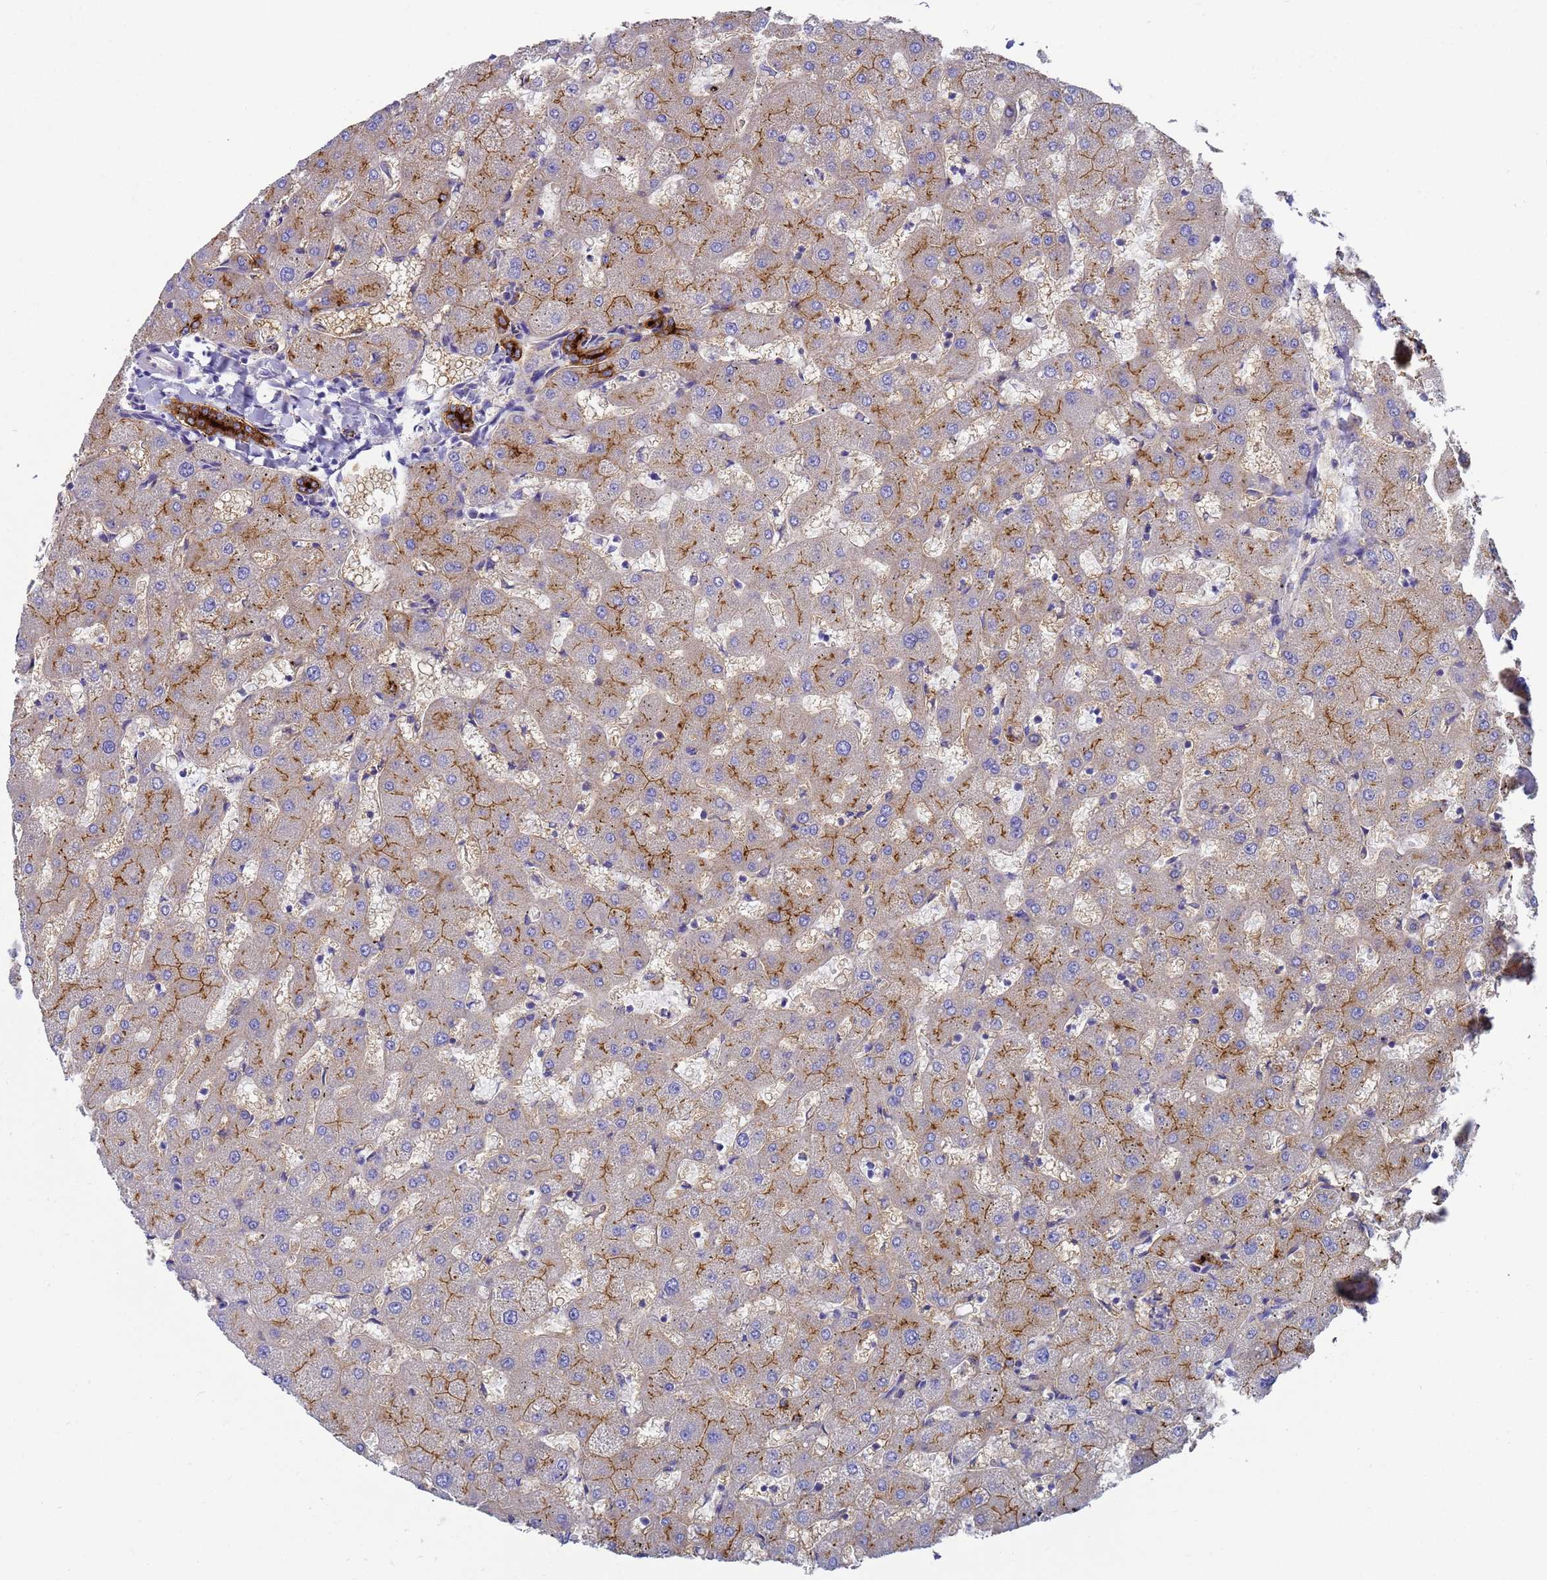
{"staining": {"intensity": "strong", "quantity": ">75%", "location": "cytoplasmic/membranous"}, "tissue": "liver", "cell_type": "Cholangiocytes", "image_type": "normal", "snomed": [{"axis": "morphology", "description": "Normal tissue, NOS"}, {"axis": "topography", "description": "Liver"}], "caption": "Immunohistochemistry (IHC) staining of normal liver, which displays high levels of strong cytoplasmic/membranous positivity in about >75% of cholangiocytes indicating strong cytoplasmic/membranous protein positivity. The staining was performed using DAB (brown) for protein detection and nuclei were counterstained in hematoxylin (blue).", "gene": "TM4SF4", "patient": {"sex": "female", "age": 63}}